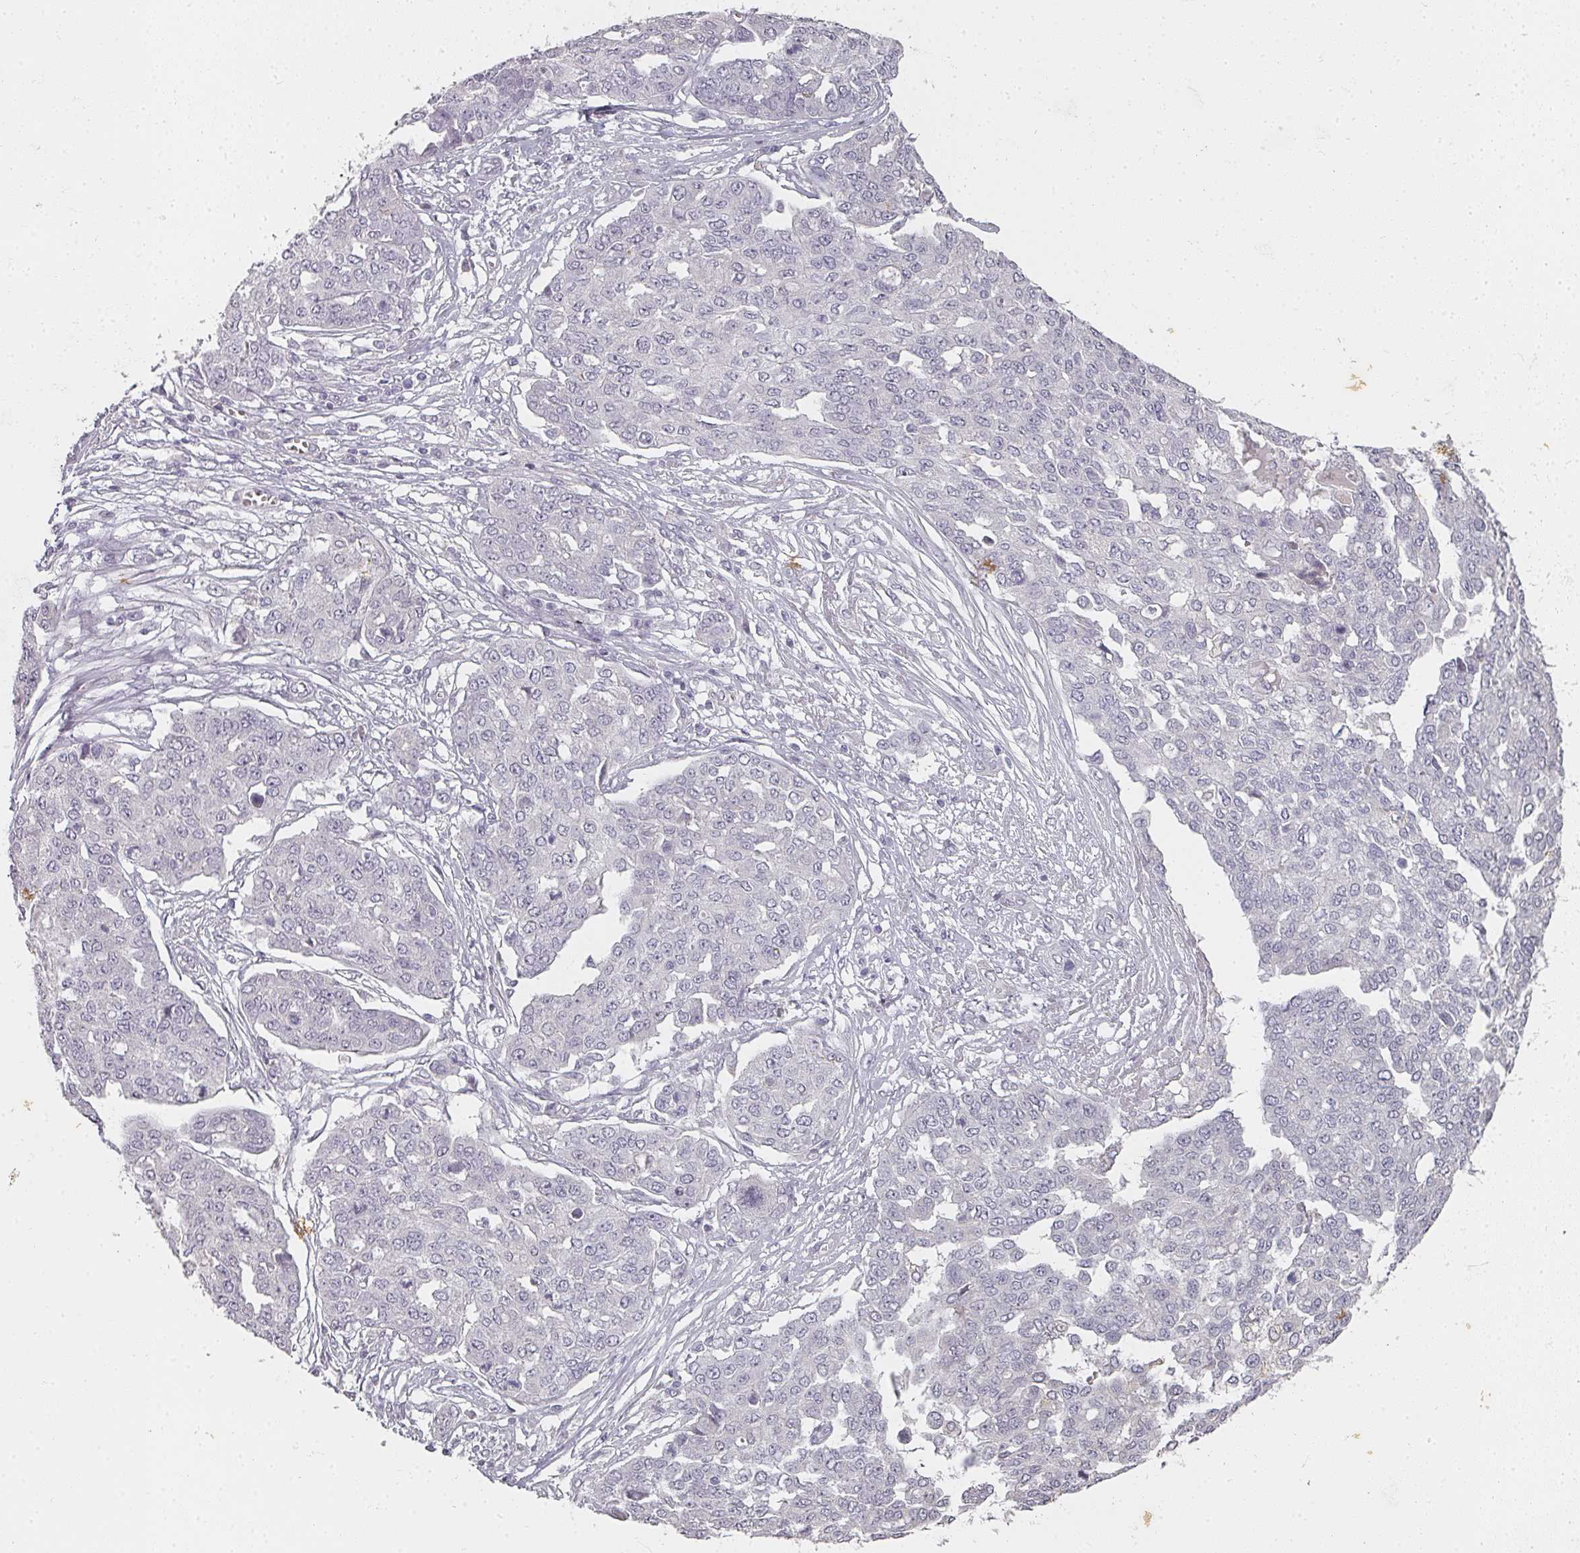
{"staining": {"intensity": "negative", "quantity": "none", "location": "none"}, "tissue": "ovarian cancer", "cell_type": "Tumor cells", "image_type": "cancer", "snomed": [{"axis": "morphology", "description": "Cystadenocarcinoma, serous, NOS"}, {"axis": "topography", "description": "Soft tissue"}, {"axis": "topography", "description": "Ovary"}], "caption": "Tumor cells are negative for protein expression in human serous cystadenocarcinoma (ovarian). (Brightfield microscopy of DAB immunohistochemistry at high magnification).", "gene": "SHISA2", "patient": {"sex": "female", "age": 57}}